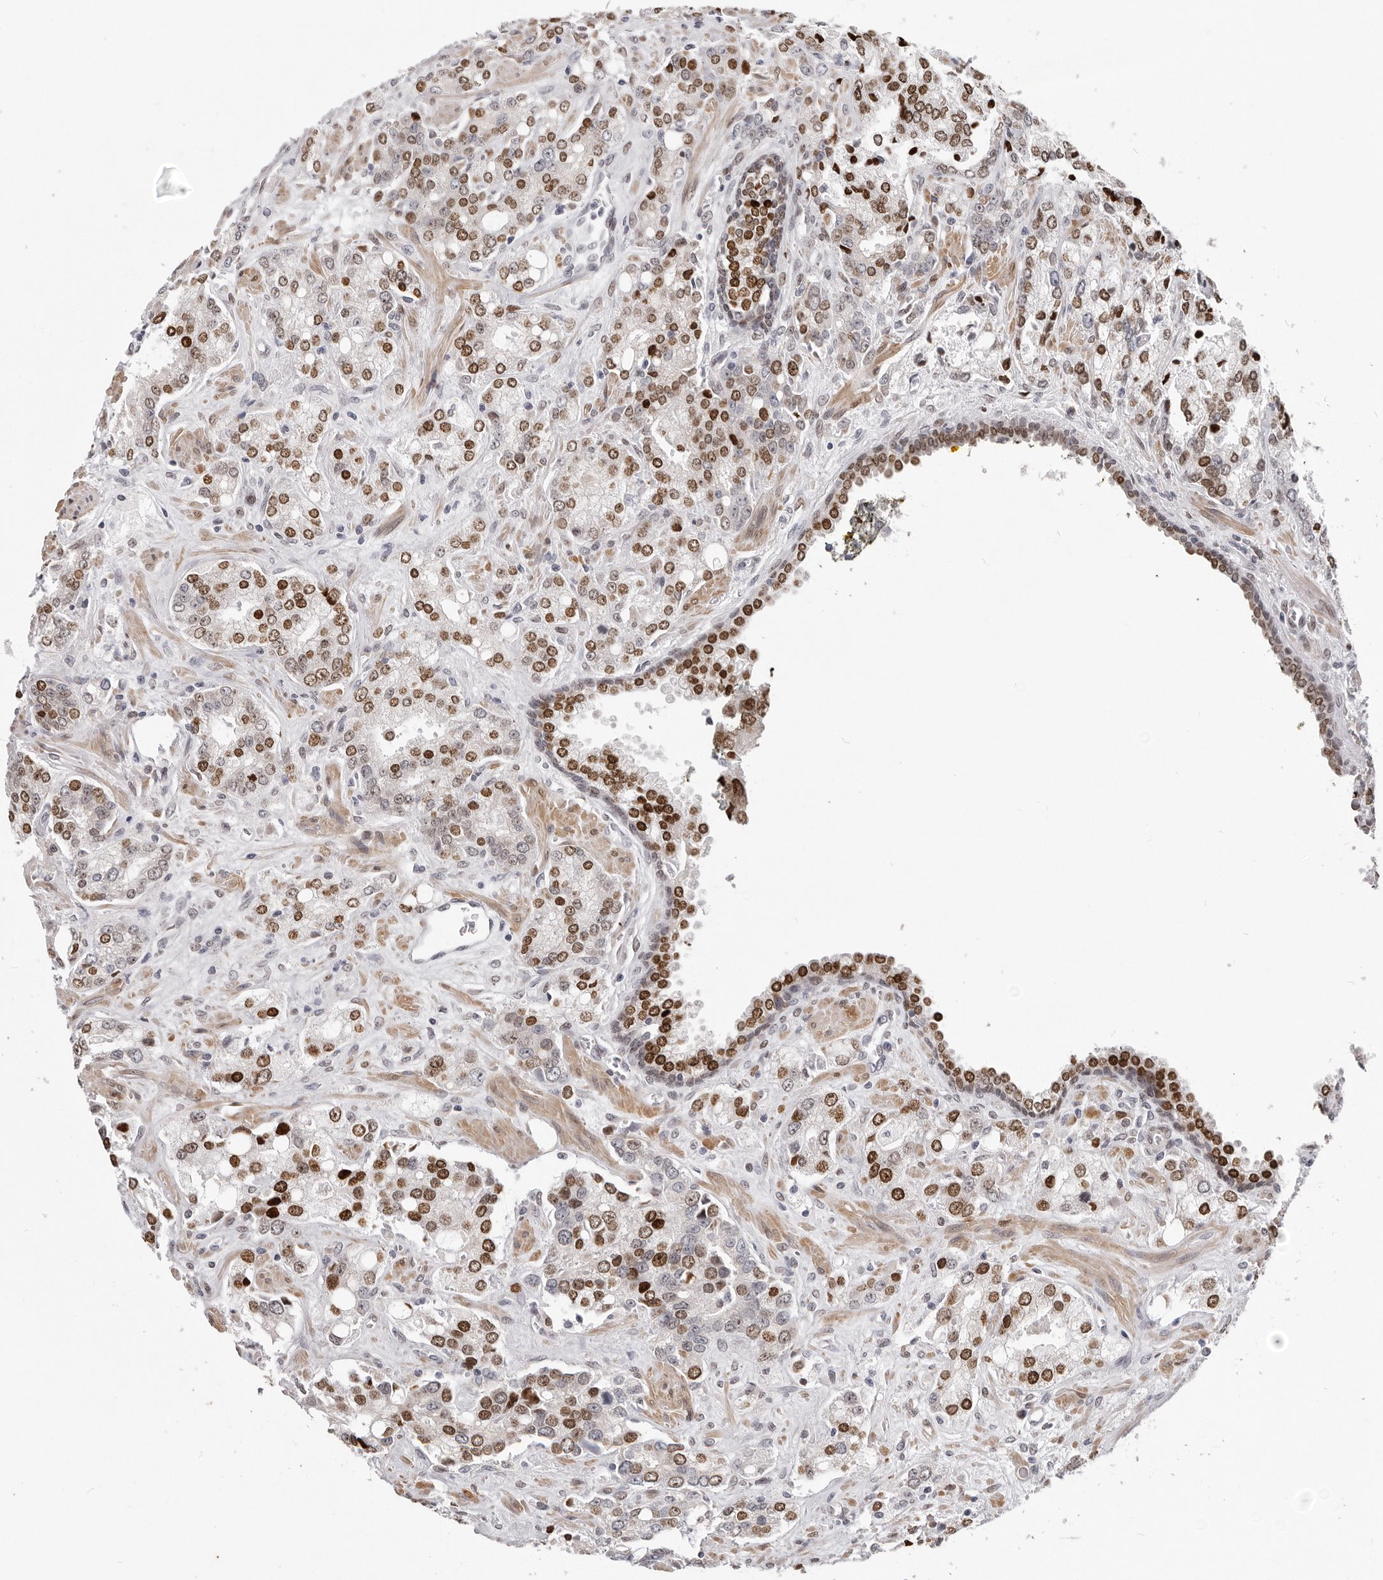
{"staining": {"intensity": "moderate", "quantity": ">75%", "location": "nuclear"}, "tissue": "prostate cancer", "cell_type": "Tumor cells", "image_type": "cancer", "snomed": [{"axis": "morphology", "description": "Adenocarcinoma, High grade"}, {"axis": "topography", "description": "Prostate"}], "caption": "About >75% of tumor cells in human prostate cancer reveal moderate nuclear protein staining as visualized by brown immunohistochemical staining.", "gene": "SRP19", "patient": {"sex": "male", "age": 67}}